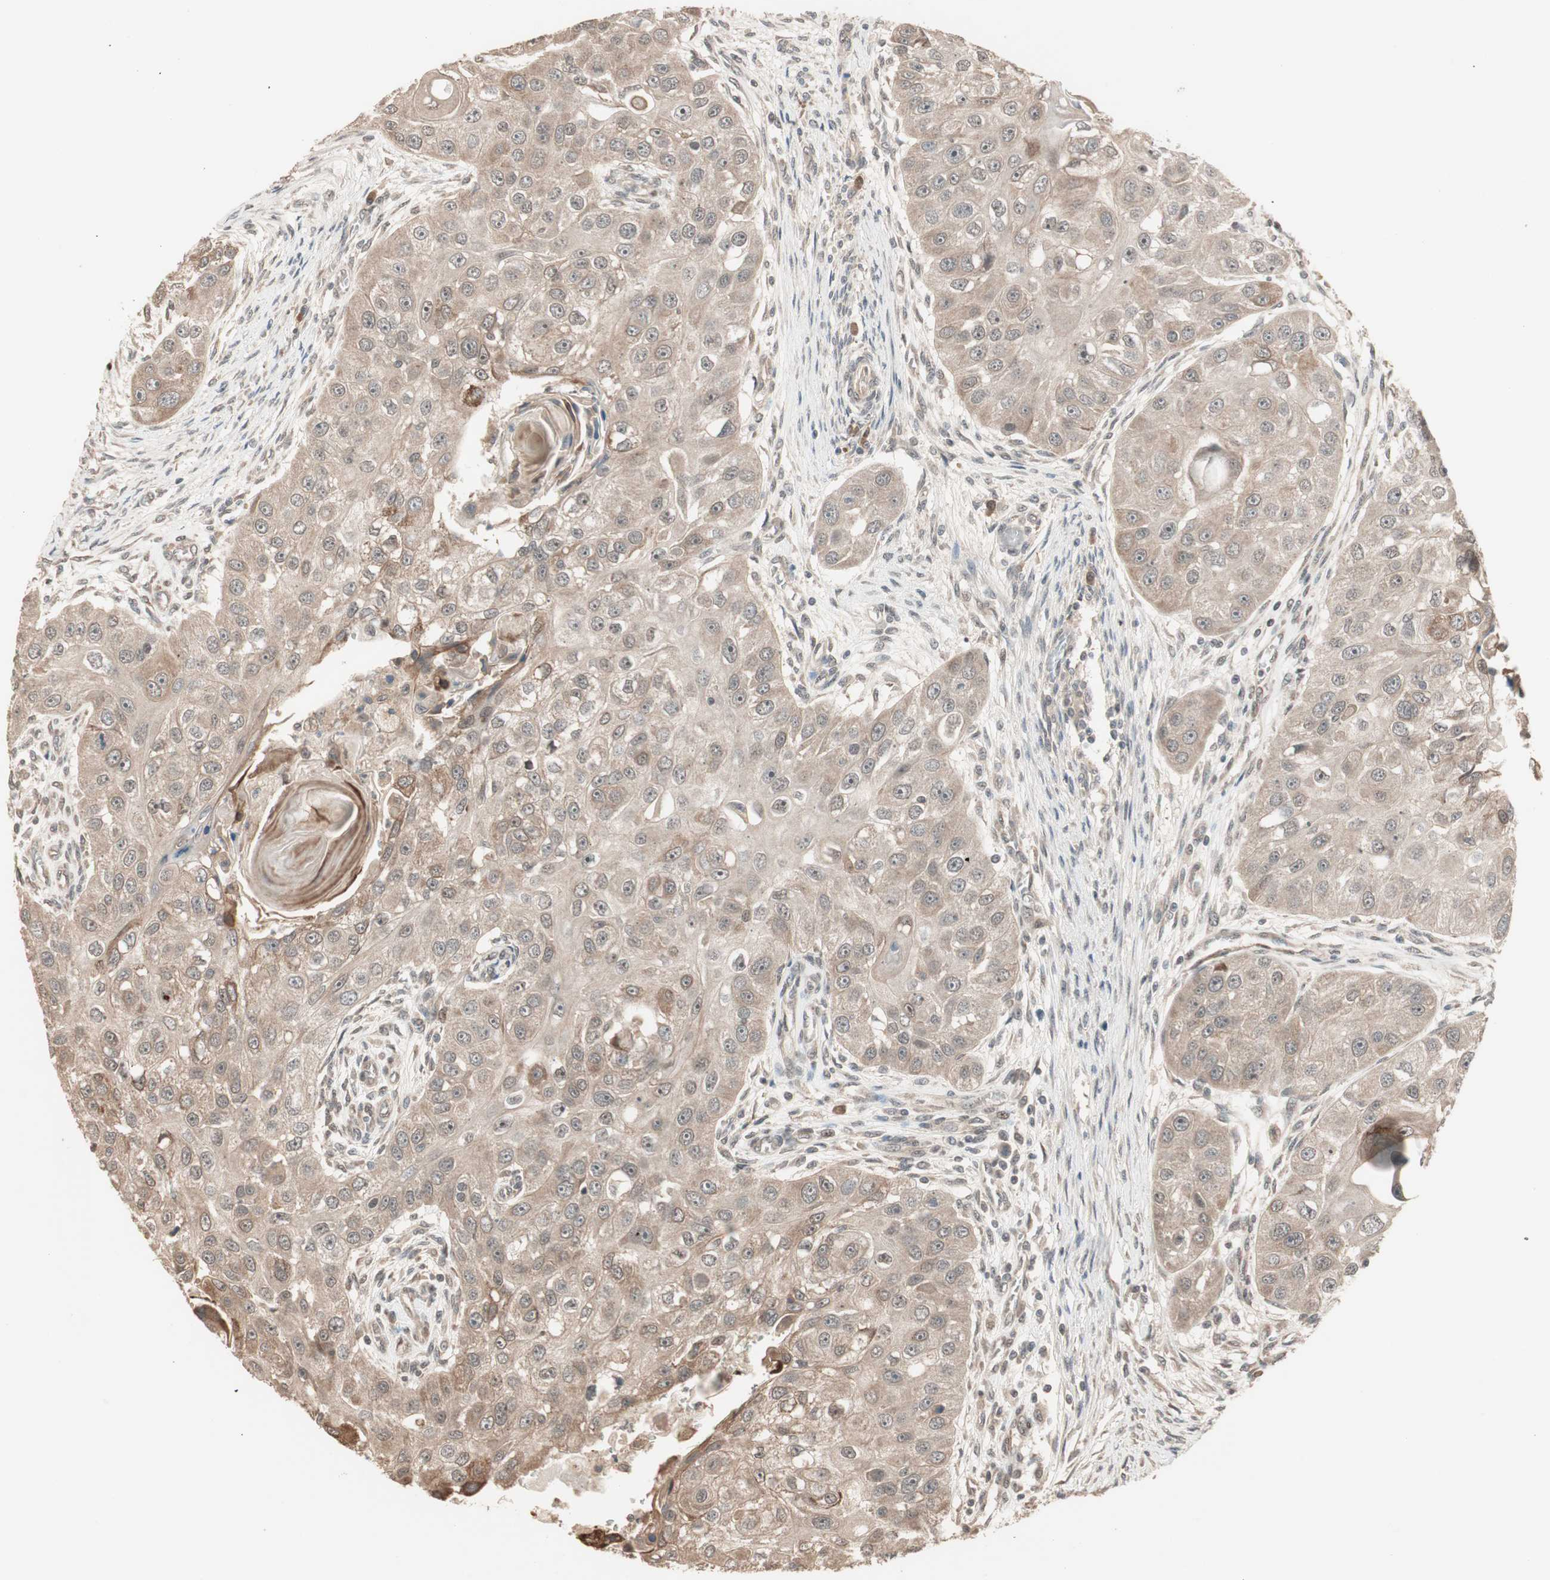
{"staining": {"intensity": "moderate", "quantity": "25%-75%", "location": "cytoplasmic/membranous,nuclear"}, "tissue": "head and neck cancer", "cell_type": "Tumor cells", "image_type": "cancer", "snomed": [{"axis": "morphology", "description": "Normal tissue, NOS"}, {"axis": "morphology", "description": "Squamous cell carcinoma, NOS"}, {"axis": "topography", "description": "Skeletal muscle"}, {"axis": "topography", "description": "Head-Neck"}], "caption": "About 25%-75% of tumor cells in human head and neck cancer (squamous cell carcinoma) demonstrate moderate cytoplasmic/membranous and nuclear protein expression as visualized by brown immunohistochemical staining.", "gene": "ZSCAN31", "patient": {"sex": "male", "age": 51}}